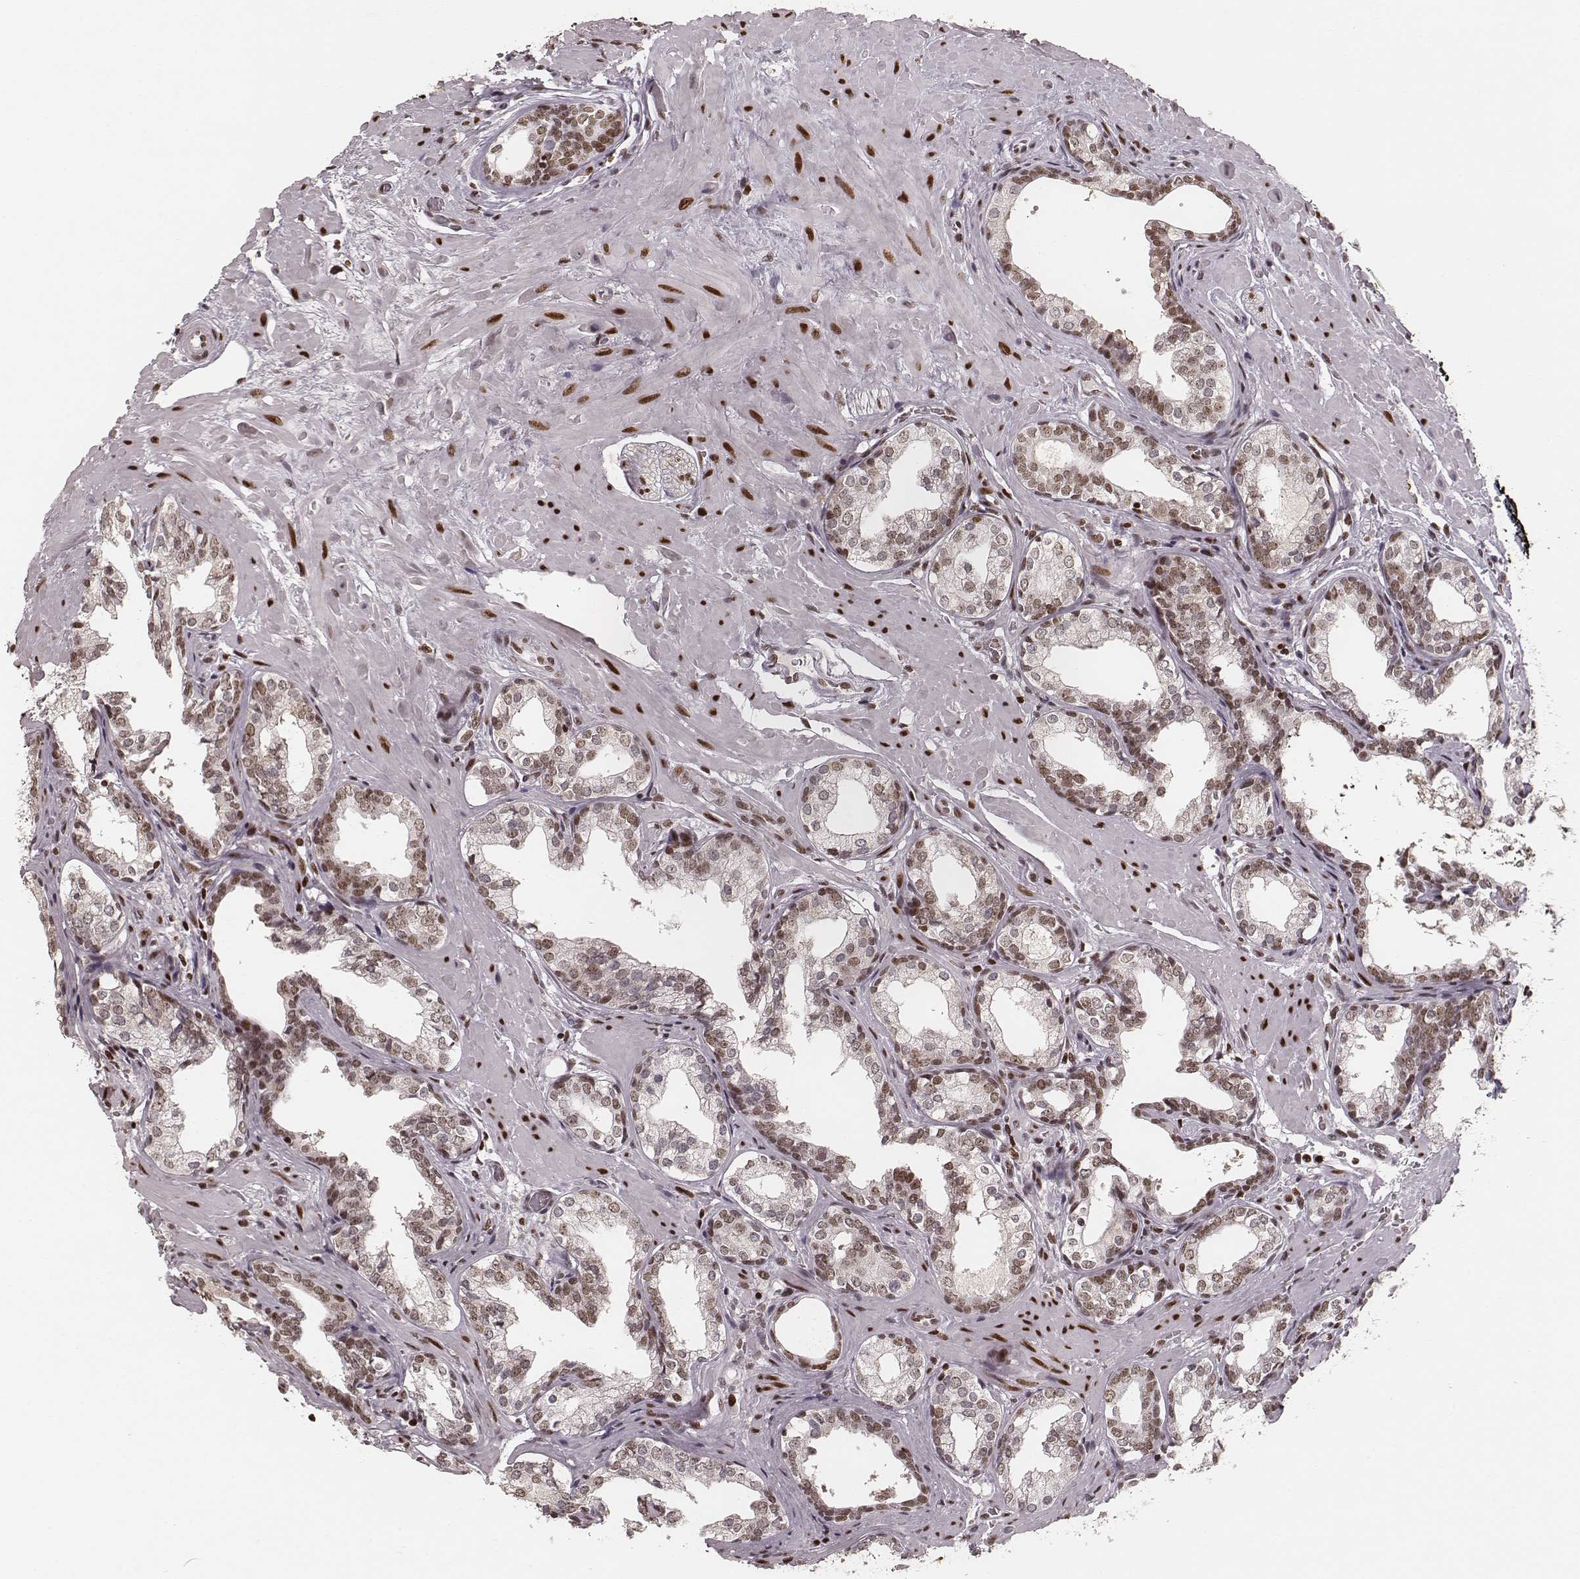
{"staining": {"intensity": "moderate", "quantity": ">75%", "location": "nuclear"}, "tissue": "prostate cancer", "cell_type": "Tumor cells", "image_type": "cancer", "snomed": [{"axis": "morphology", "description": "Adenocarcinoma, NOS"}, {"axis": "topography", "description": "Prostate"}], "caption": "An IHC micrograph of tumor tissue is shown. Protein staining in brown shows moderate nuclear positivity in prostate cancer within tumor cells.", "gene": "PARP1", "patient": {"sex": "male", "age": 66}}